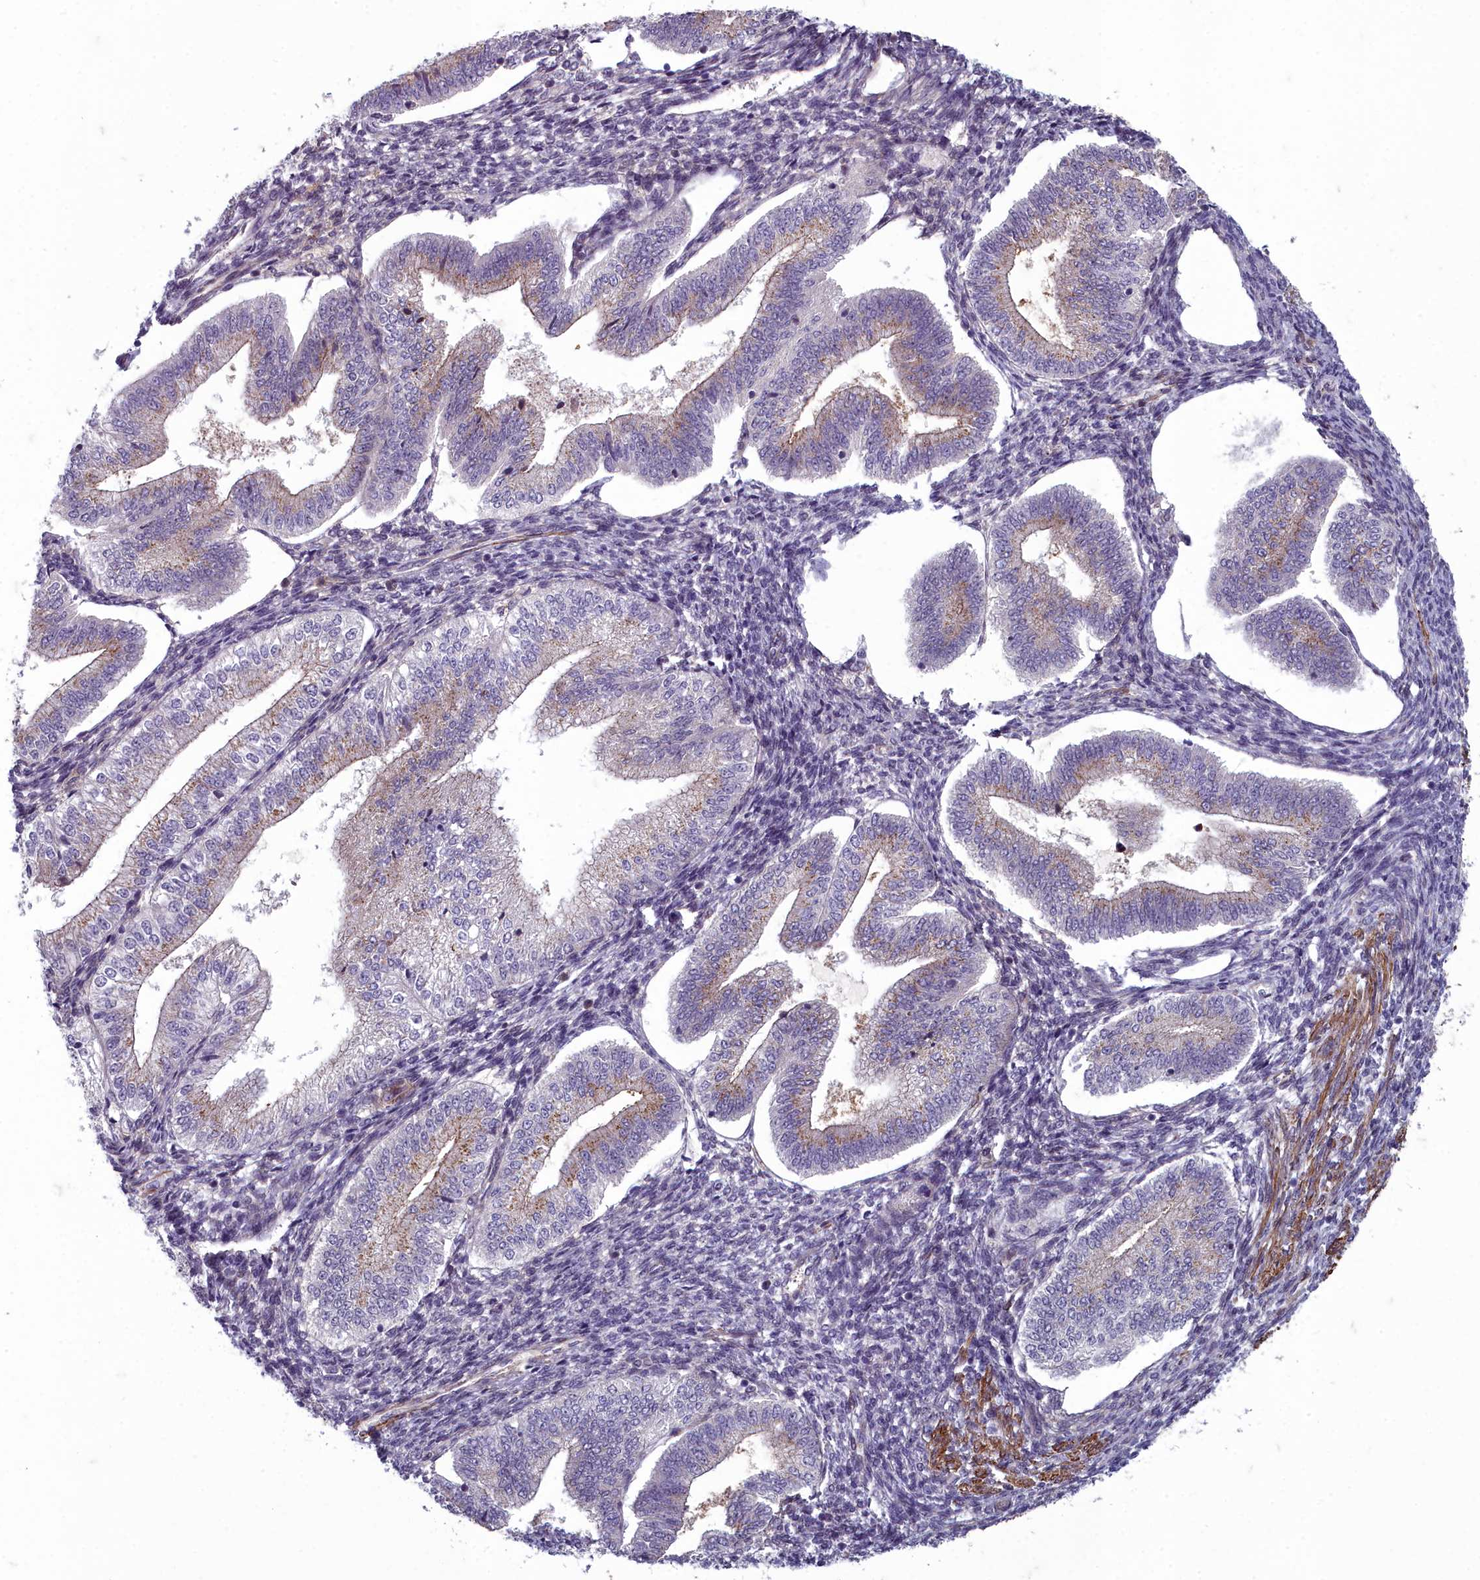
{"staining": {"intensity": "negative", "quantity": "none", "location": "none"}, "tissue": "endometrium", "cell_type": "Cells in endometrial stroma", "image_type": "normal", "snomed": [{"axis": "morphology", "description": "Normal tissue, NOS"}, {"axis": "topography", "description": "Endometrium"}], "caption": "This is an immunohistochemistry (IHC) histopathology image of unremarkable human endometrium. There is no positivity in cells in endometrial stroma.", "gene": "ZNF626", "patient": {"sex": "female", "age": 34}}